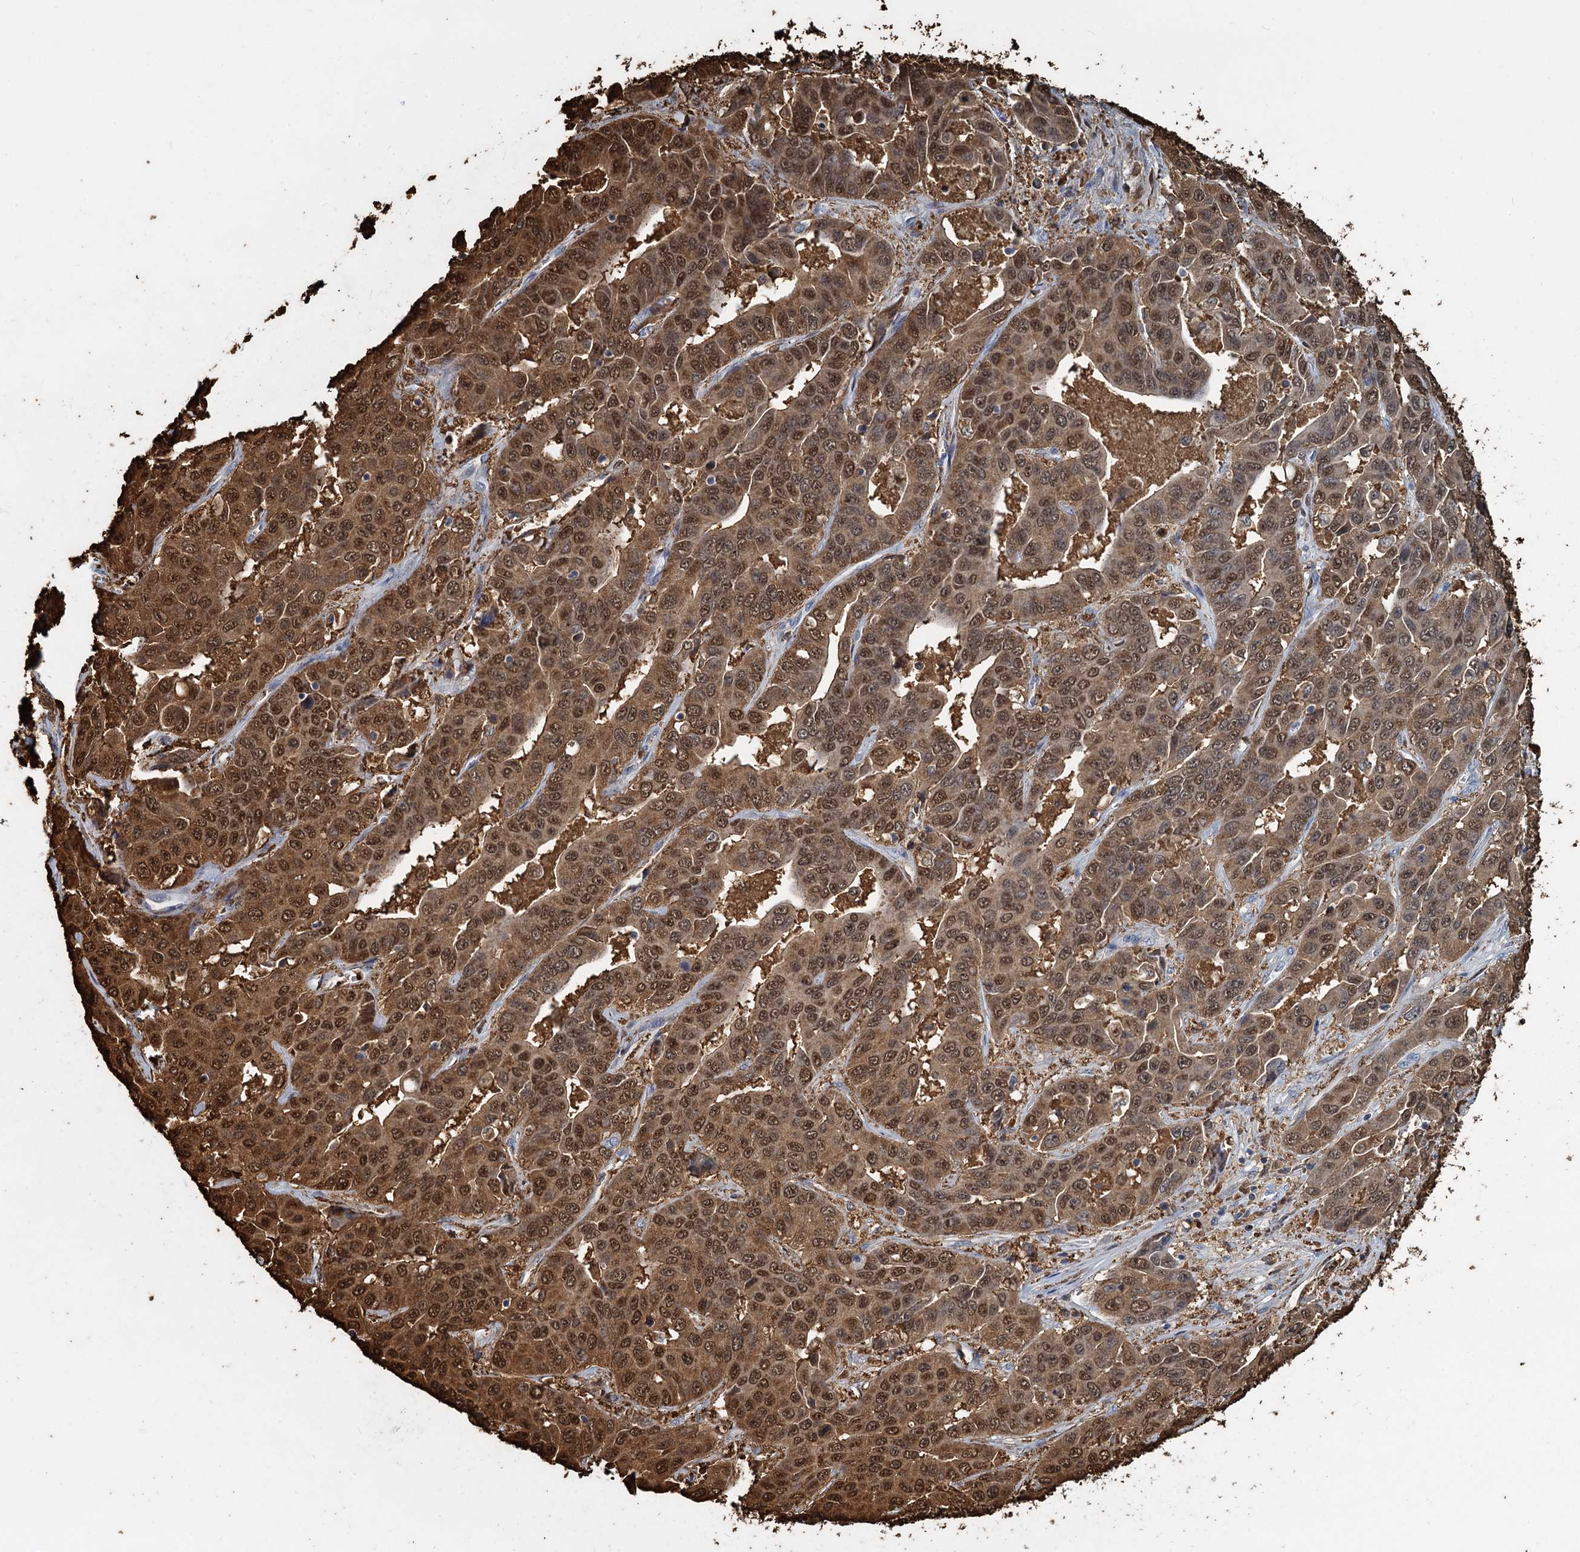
{"staining": {"intensity": "moderate", "quantity": ">75%", "location": "cytoplasmic/membranous,nuclear"}, "tissue": "liver cancer", "cell_type": "Tumor cells", "image_type": "cancer", "snomed": [{"axis": "morphology", "description": "Cholangiocarcinoma"}, {"axis": "topography", "description": "Liver"}], "caption": "IHC photomicrograph of cholangiocarcinoma (liver) stained for a protein (brown), which displays medium levels of moderate cytoplasmic/membranous and nuclear staining in approximately >75% of tumor cells.", "gene": "S100A6", "patient": {"sex": "female", "age": 52}}